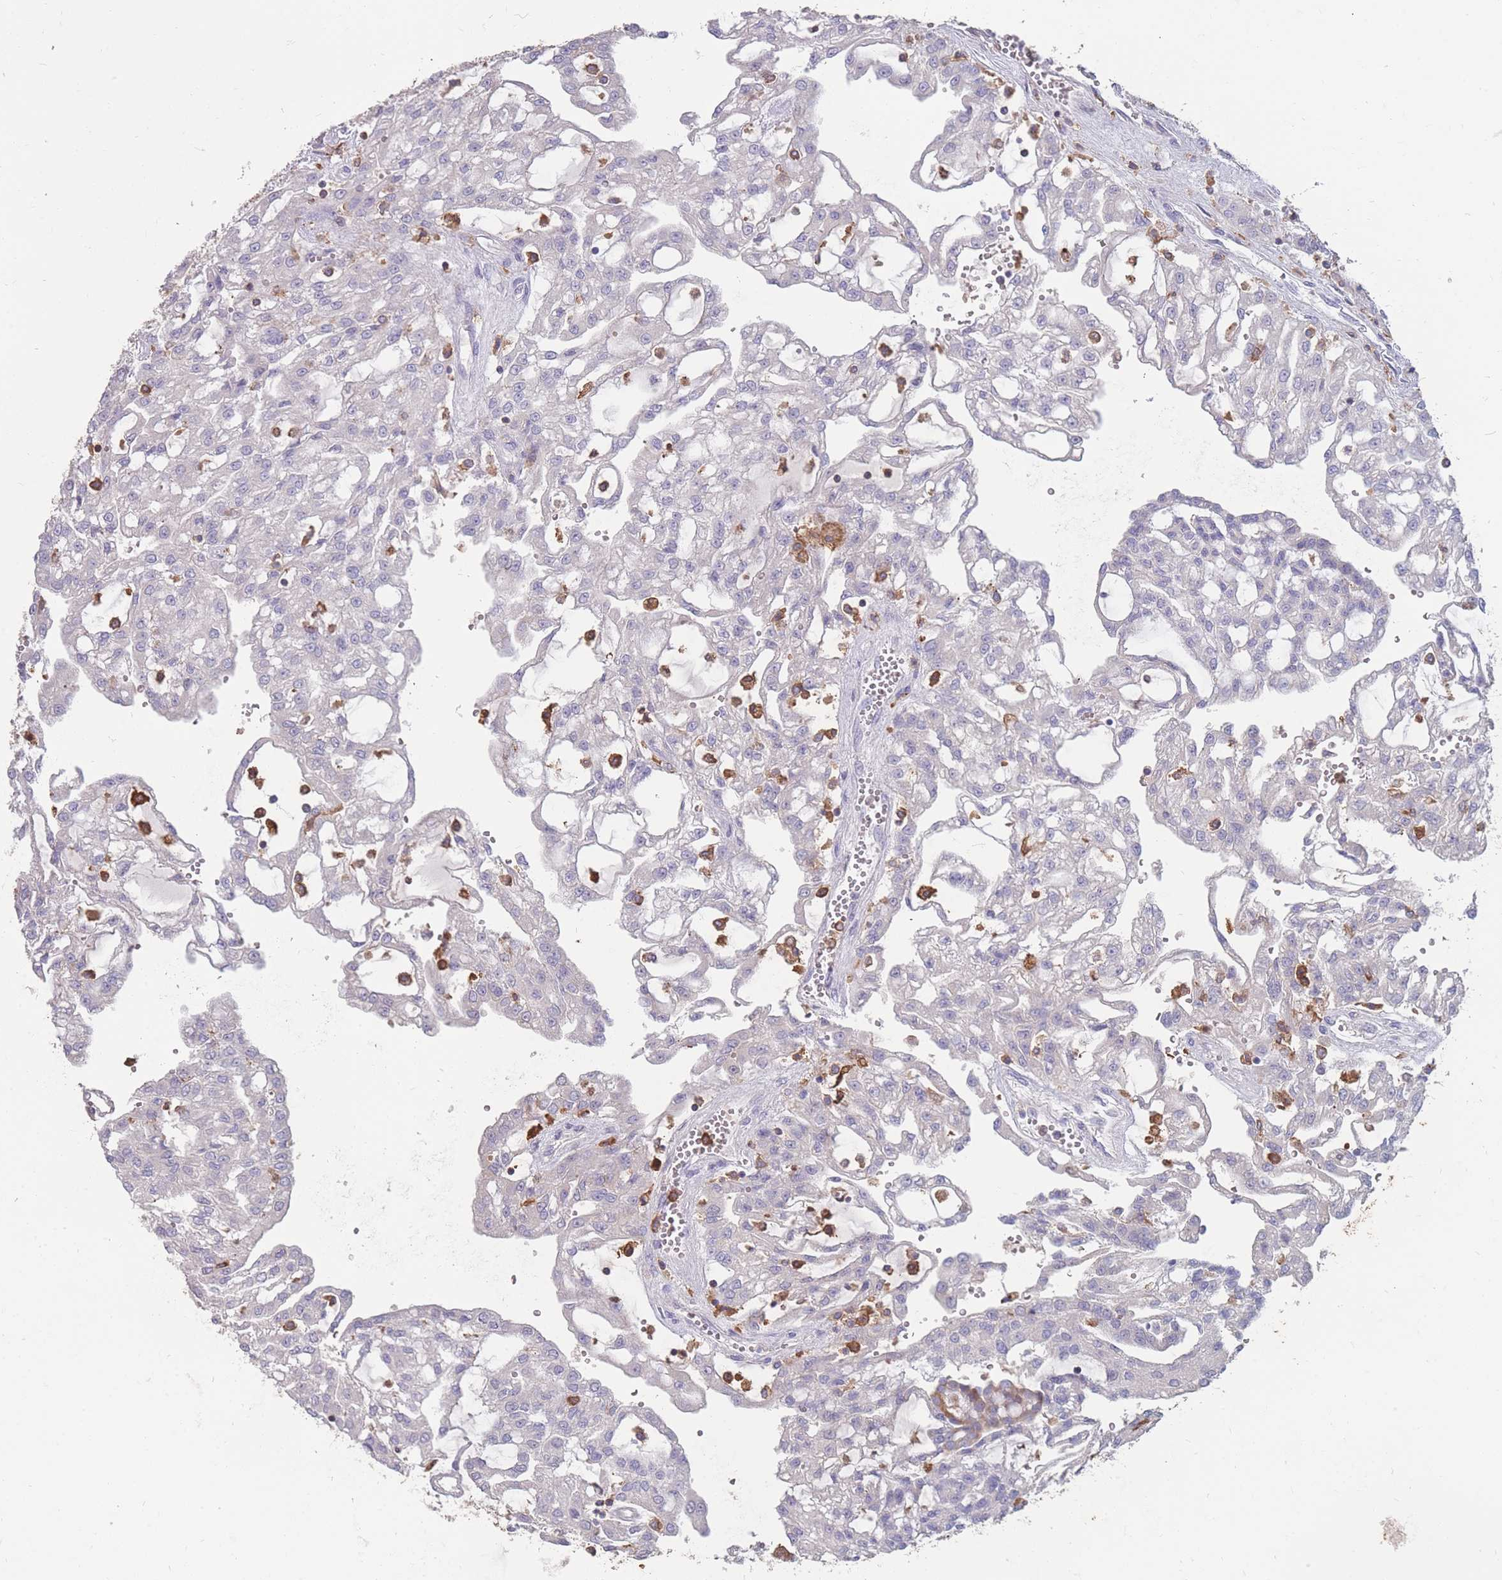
{"staining": {"intensity": "negative", "quantity": "none", "location": "none"}, "tissue": "renal cancer", "cell_type": "Tumor cells", "image_type": "cancer", "snomed": [{"axis": "morphology", "description": "Adenocarcinoma, NOS"}, {"axis": "topography", "description": "Kidney"}], "caption": "IHC photomicrograph of neoplastic tissue: adenocarcinoma (renal) stained with DAB (3,3'-diaminobenzidine) shows no significant protein positivity in tumor cells.", "gene": "CD33", "patient": {"sex": "male", "age": 63}}